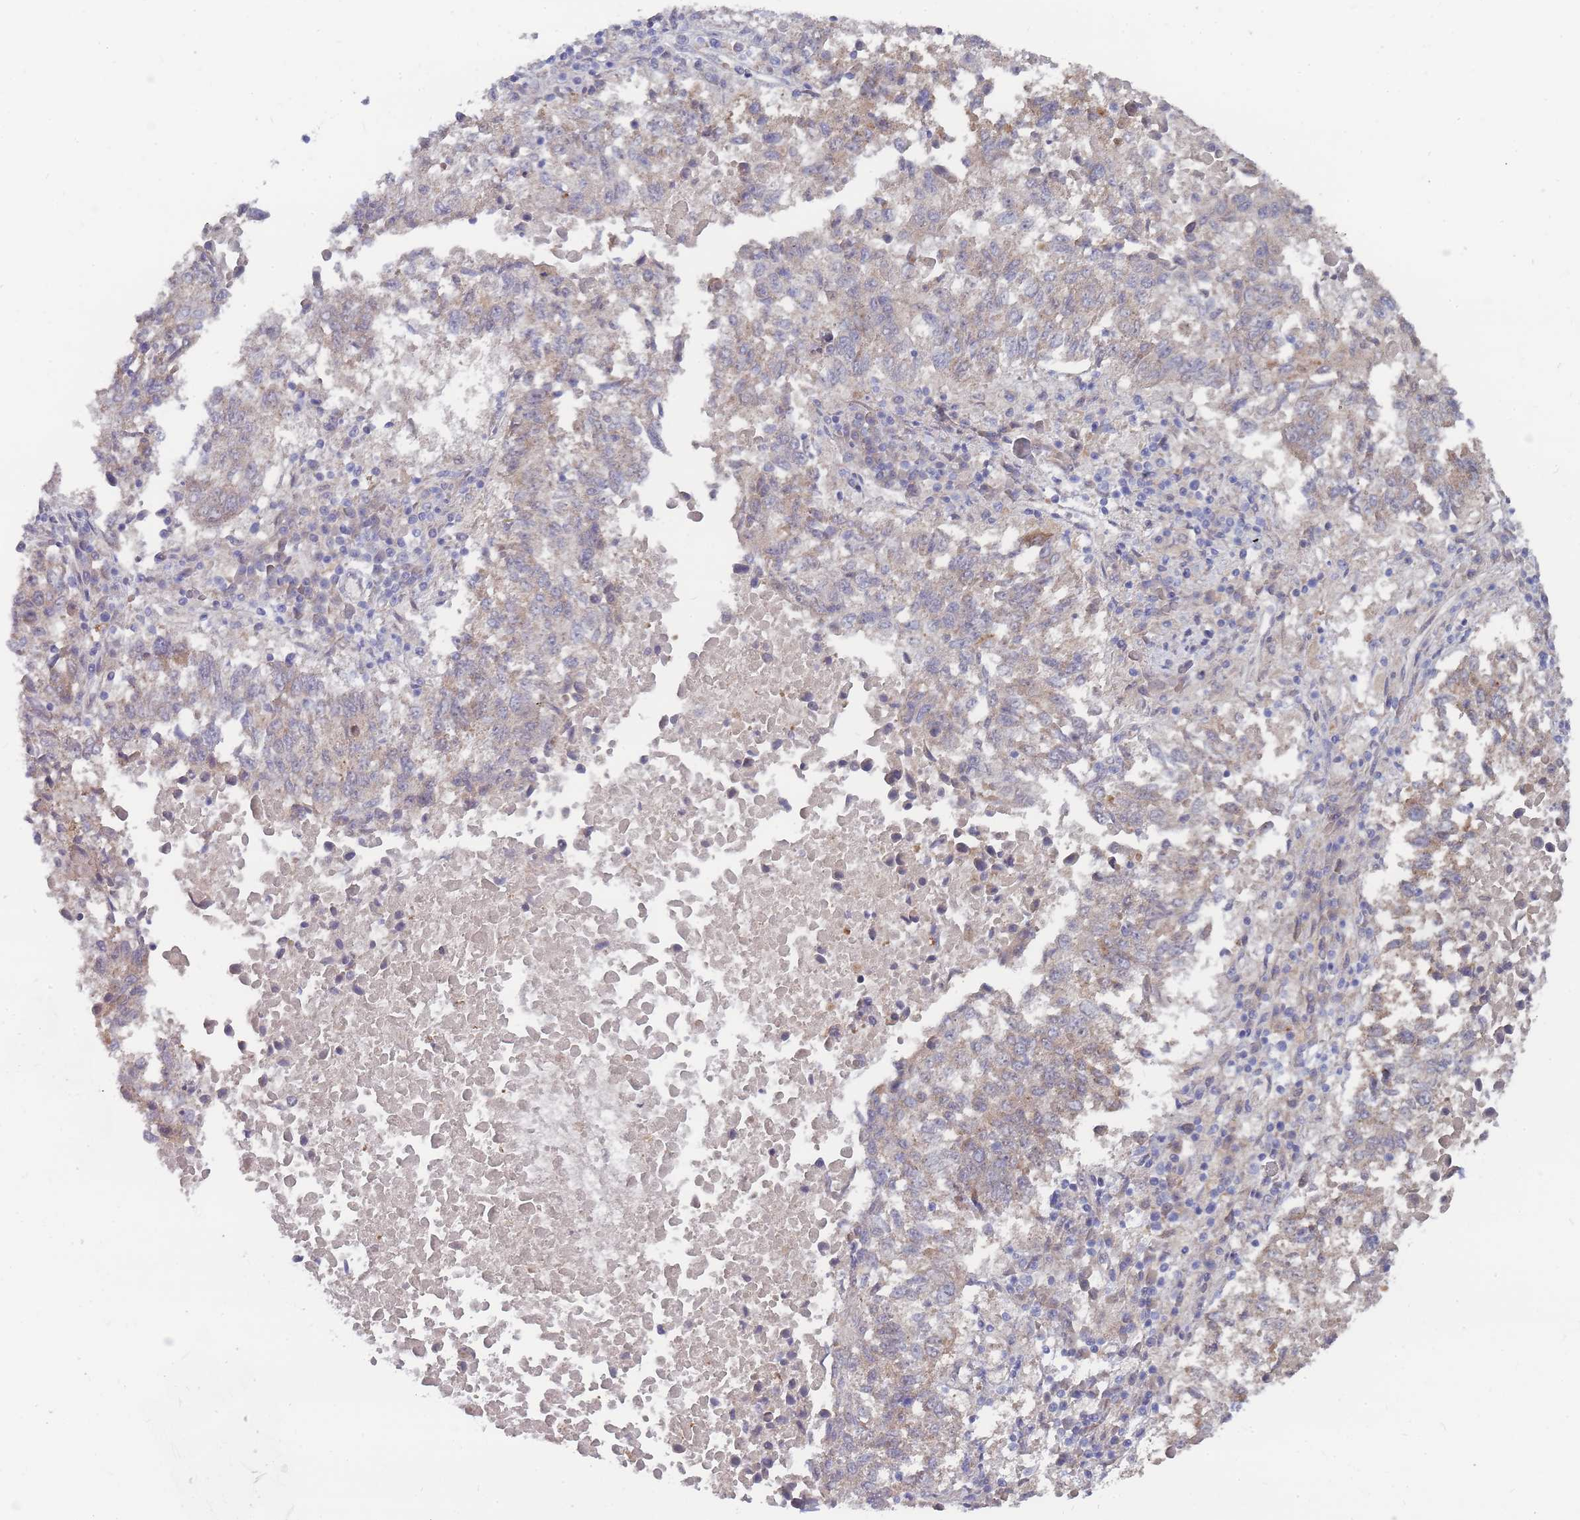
{"staining": {"intensity": "weak", "quantity": "<25%", "location": "cytoplasmic/membranous"}, "tissue": "lung cancer", "cell_type": "Tumor cells", "image_type": "cancer", "snomed": [{"axis": "morphology", "description": "Squamous cell carcinoma, NOS"}, {"axis": "topography", "description": "Lung"}], "caption": "This is a histopathology image of immunohistochemistry staining of lung cancer (squamous cell carcinoma), which shows no expression in tumor cells. (DAB (3,3'-diaminobenzidine) immunohistochemistry (IHC) visualized using brightfield microscopy, high magnification).", "gene": "NUB1", "patient": {"sex": "male", "age": 73}}